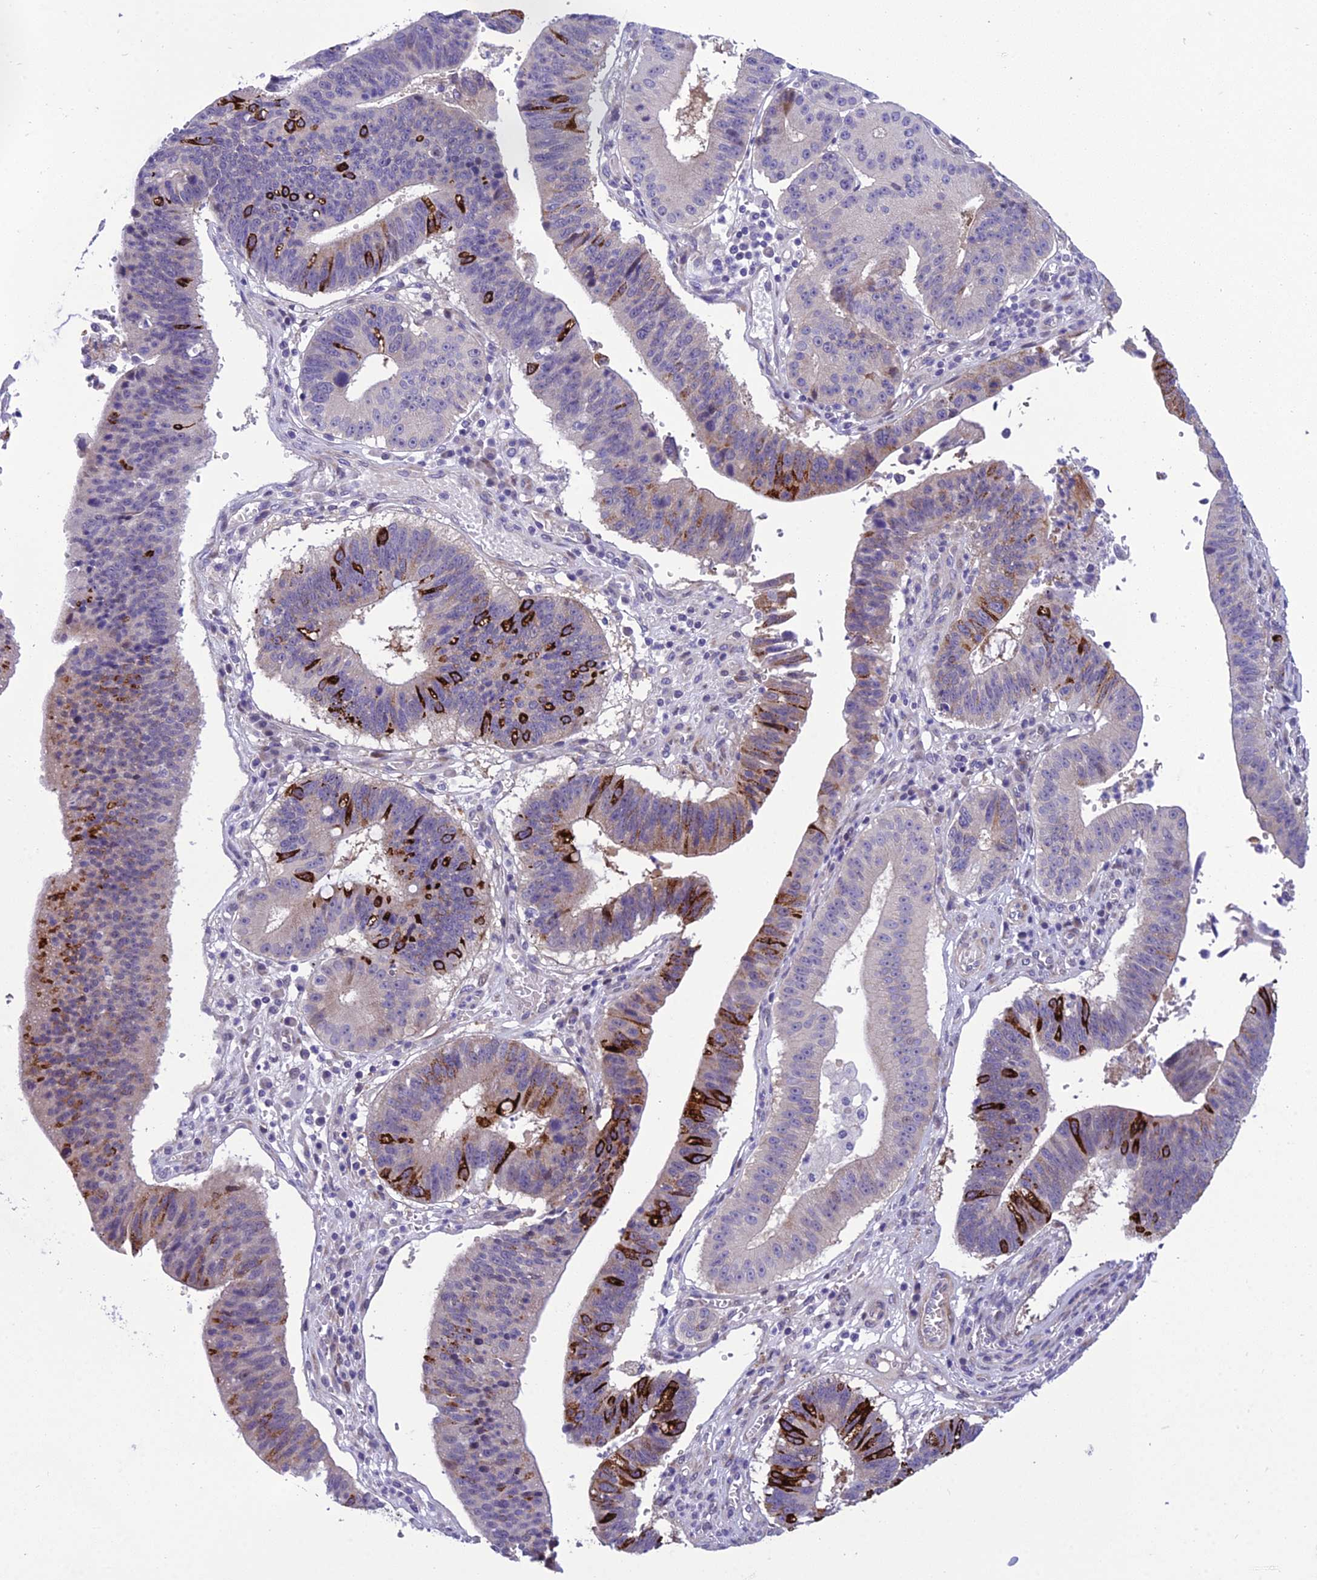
{"staining": {"intensity": "strong", "quantity": "<25%", "location": "cytoplasmic/membranous"}, "tissue": "stomach cancer", "cell_type": "Tumor cells", "image_type": "cancer", "snomed": [{"axis": "morphology", "description": "Adenocarcinoma, NOS"}, {"axis": "topography", "description": "Stomach"}], "caption": "A medium amount of strong cytoplasmic/membranous positivity is seen in about <25% of tumor cells in stomach cancer (adenocarcinoma) tissue. (DAB IHC, brown staining for protein, blue staining for nuclei).", "gene": "GAB4", "patient": {"sex": "male", "age": 59}}